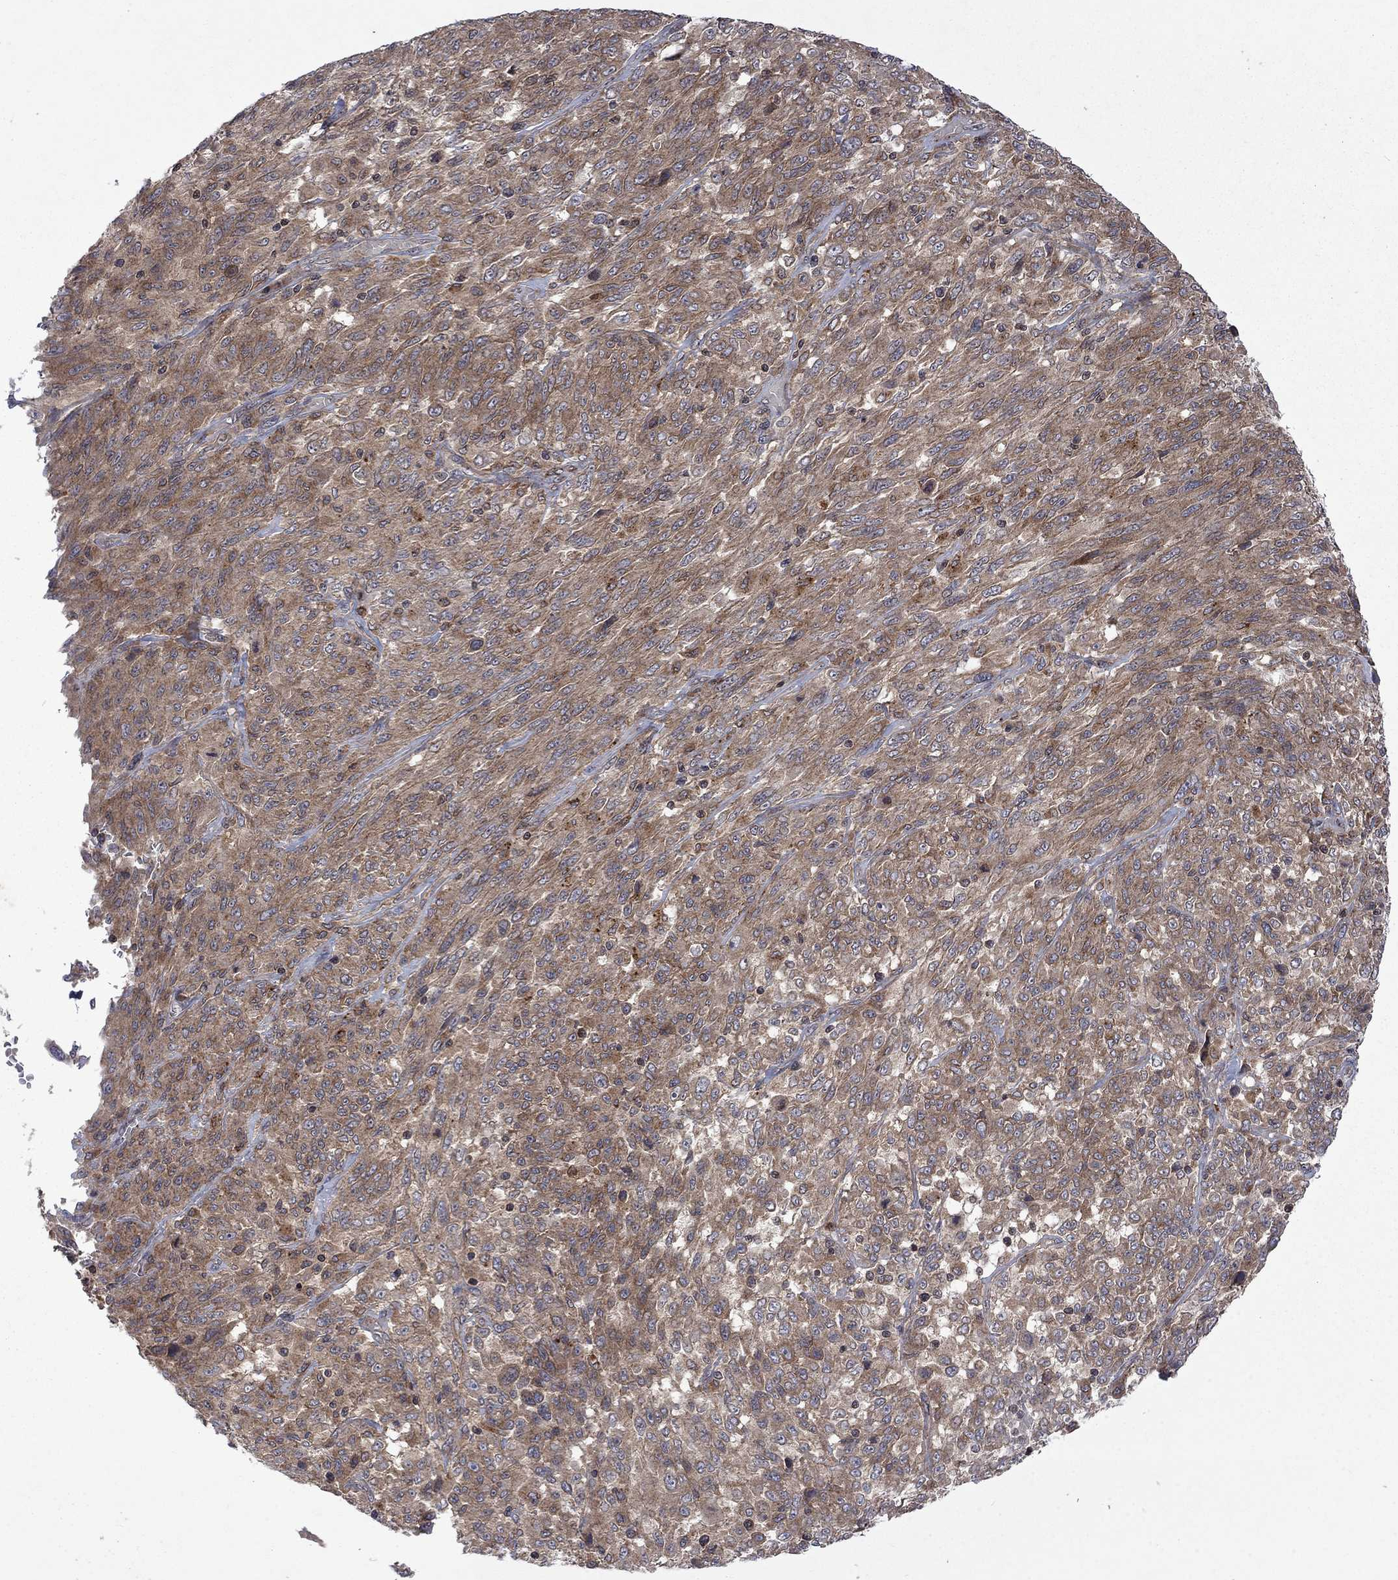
{"staining": {"intensity": "moderate", "quantity": ">75%", "location": "cytoplasmic/membranous"}, "tissue": "melanoma", "cell_type": "Tumor cells", "image_type": "cancer", "snomed": [{"axis": "morphology", "description": "Malignant melanoma, NOS"}, {"axis": "topography", "description": "Skin"}], "caption": "Human malignant melanoma stained with a brown dye displays moderate cytoplasmic/membranous positive staining in approximately >75% of tumor cells.", "gene": "TMEM33", "patient": {"sex": "female", "age": 91}}